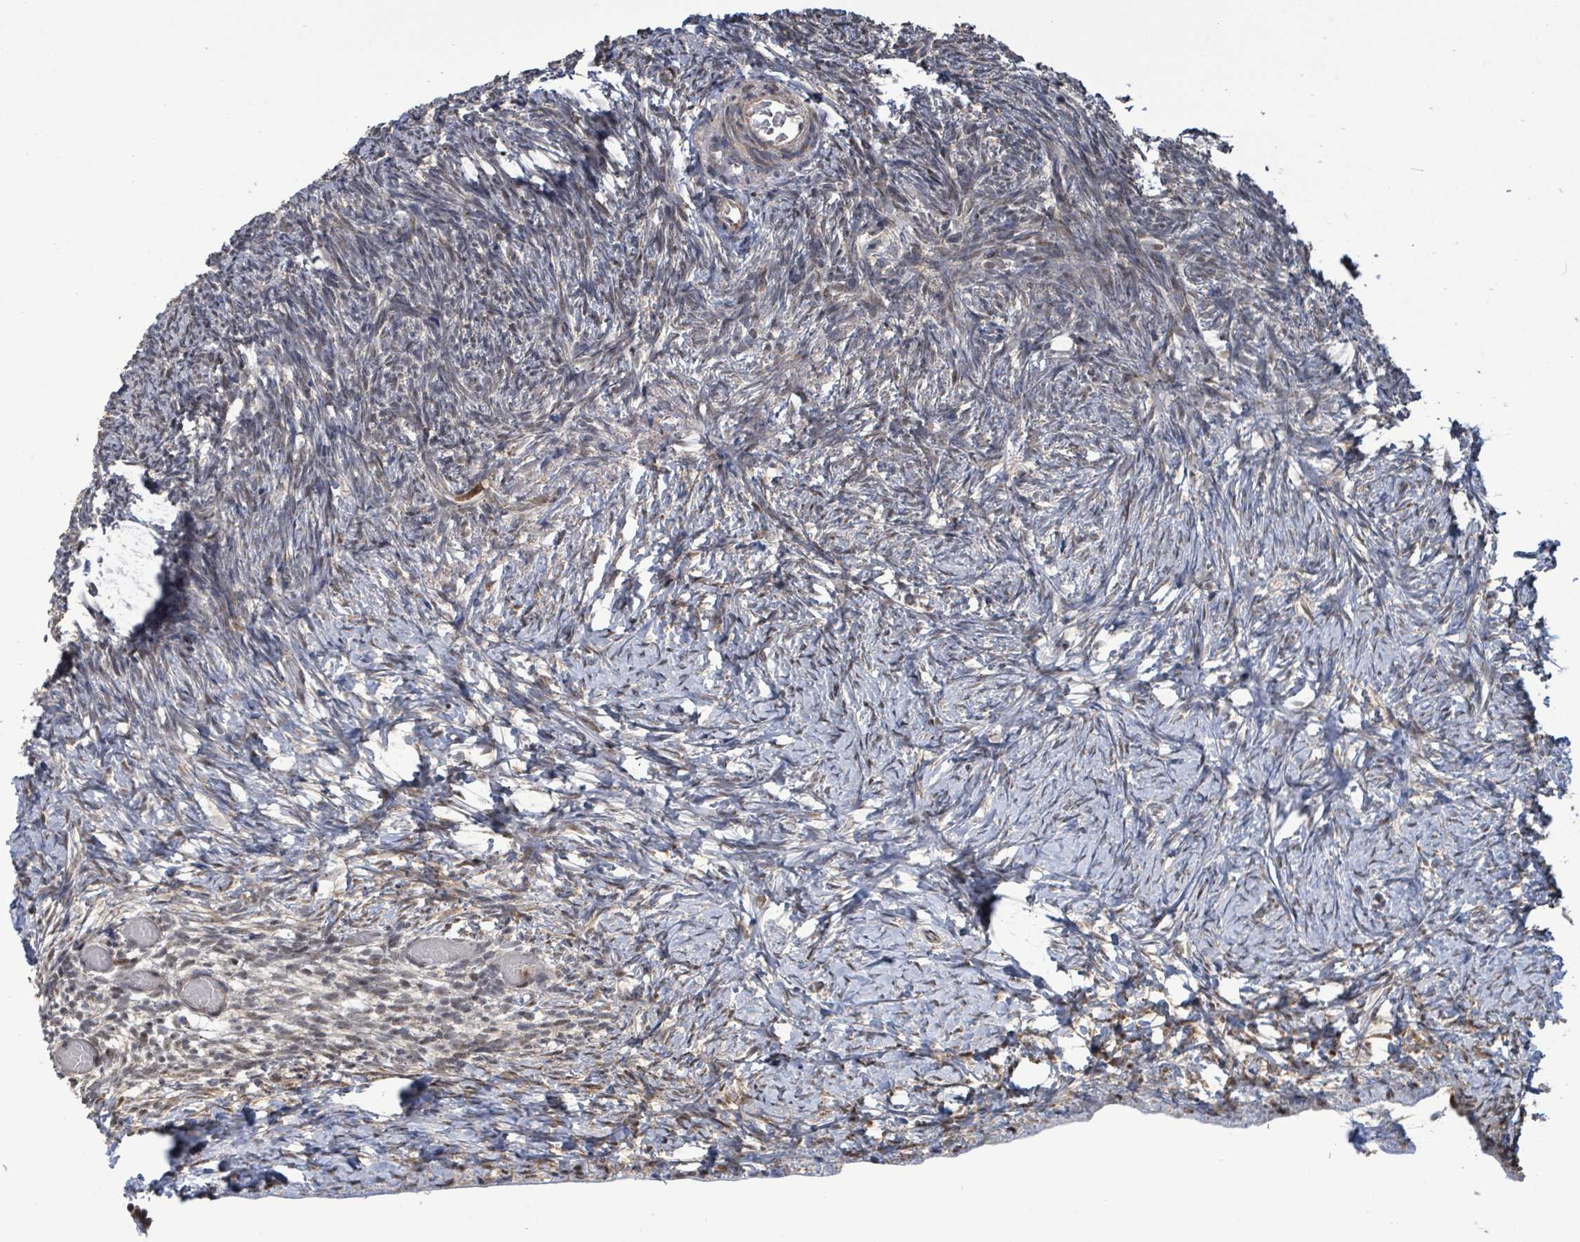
{"staining": {"intensity": "negative", "quantity": "none", "location": "none"}, "tissue": "ovary", "cell_type": "Ovarian stroma cells", "image_type": "normal", "snomed": [{"axis": "morphology", "description": "Normal tissue, NOS"}, {"axis": "topography", "description": "Ovary"}], "caption": "Protein analysis of benign ovary demonstrates no significant positivity in ovarian stroma cells.", "gene": "COQ6", "patient": {"sex": "female", "age": 39}}